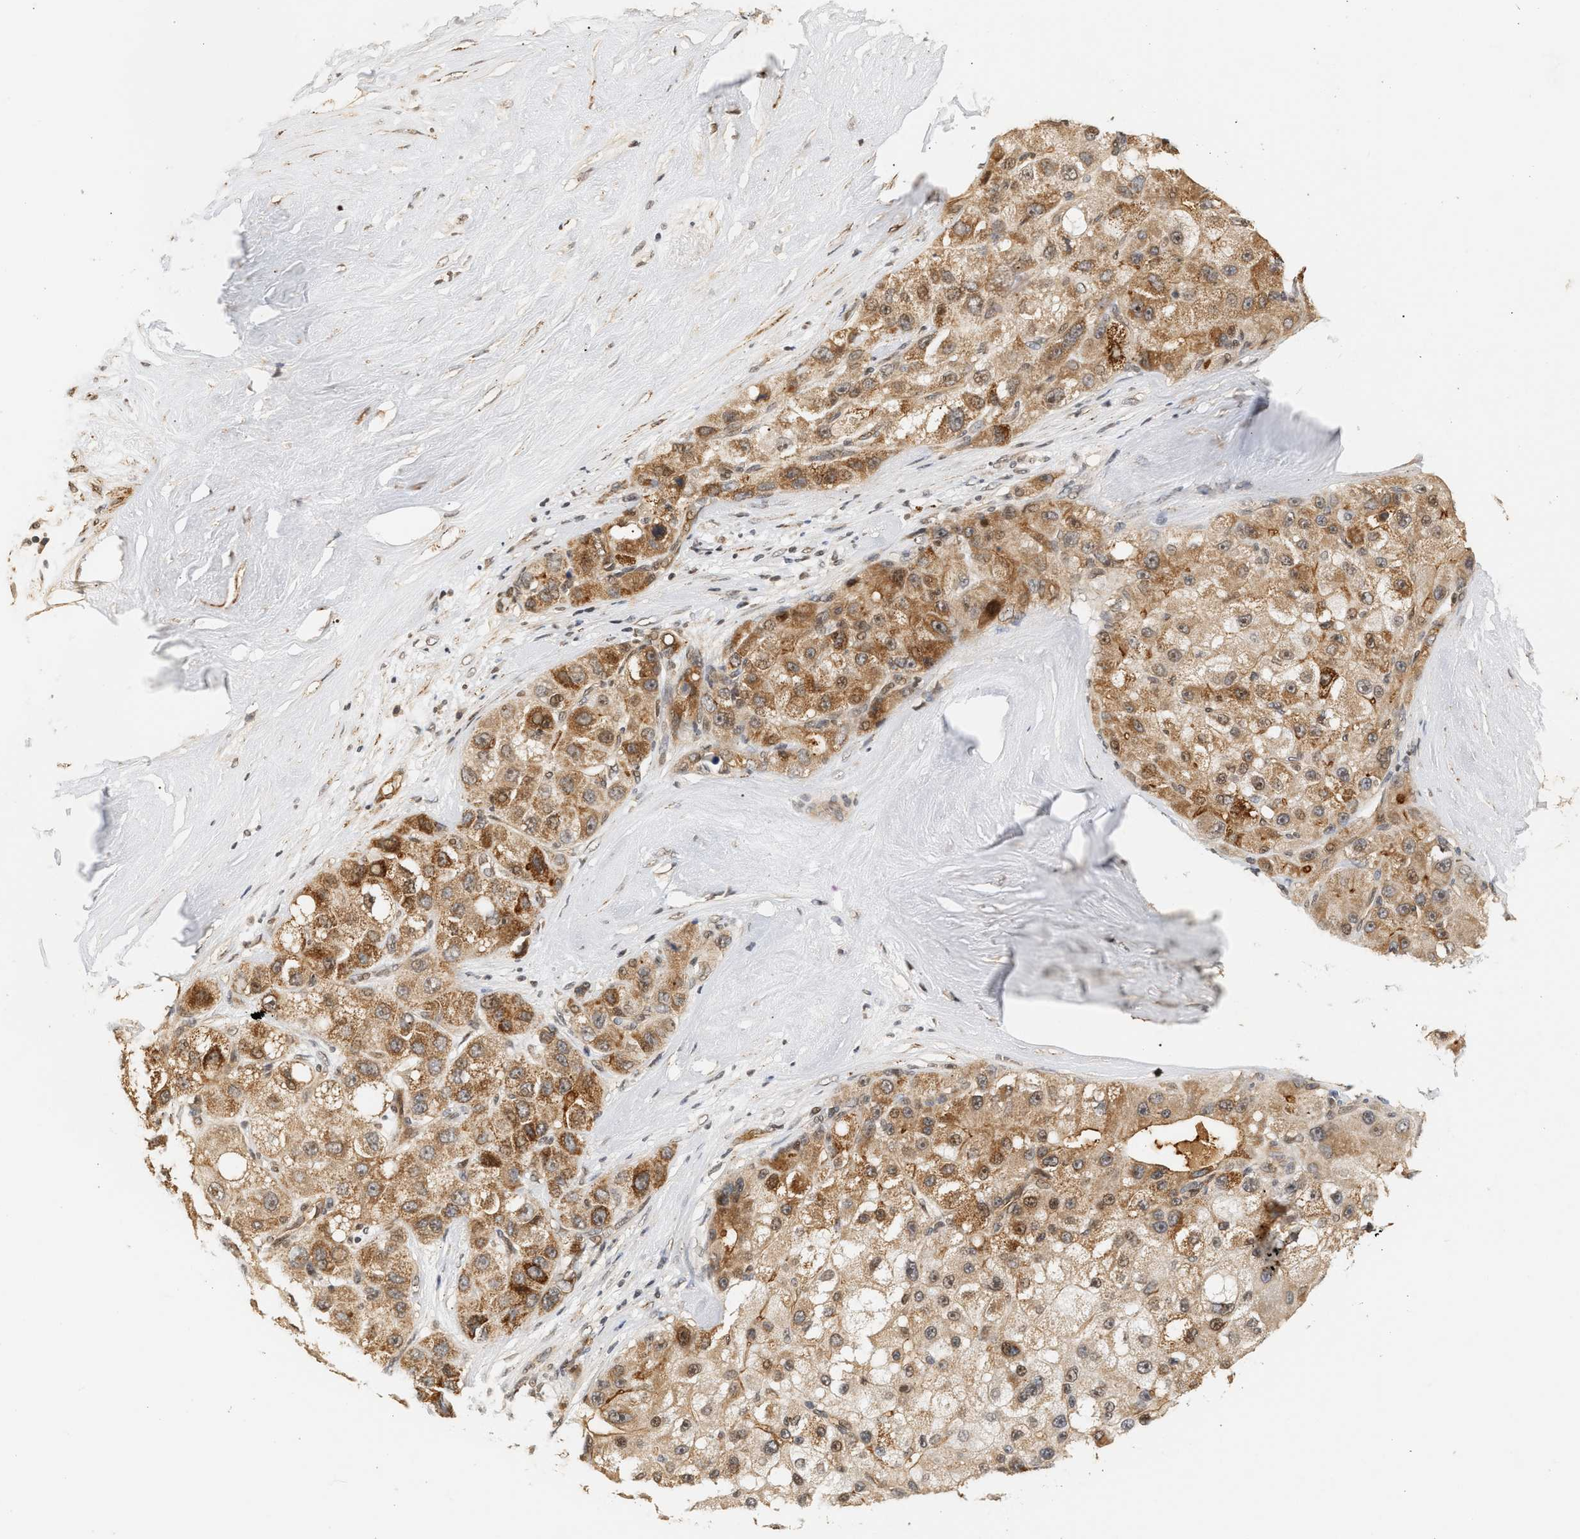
{"staining": {"intensity": "moderate", "quantity": "25%-75%", "location": "cytoplasmic/membranous"}, "tissue": "liver cancer", "cell_type": "Tumor cells", "image_type": "cancer", "snomed": [{"axis": "morphology", "description": "Carcinoma, Hepatocellular, NOS"}, {"axis": "topography", "description": "Liver"}], "caption": "The immunohistochemical stain labels moderate cytoplasmic/membranous staining in tumor cells of liver hepatocellular carcinoma tissue.", "gene": "PLXND1", "patient": {"sex": "male", "age": 80}}